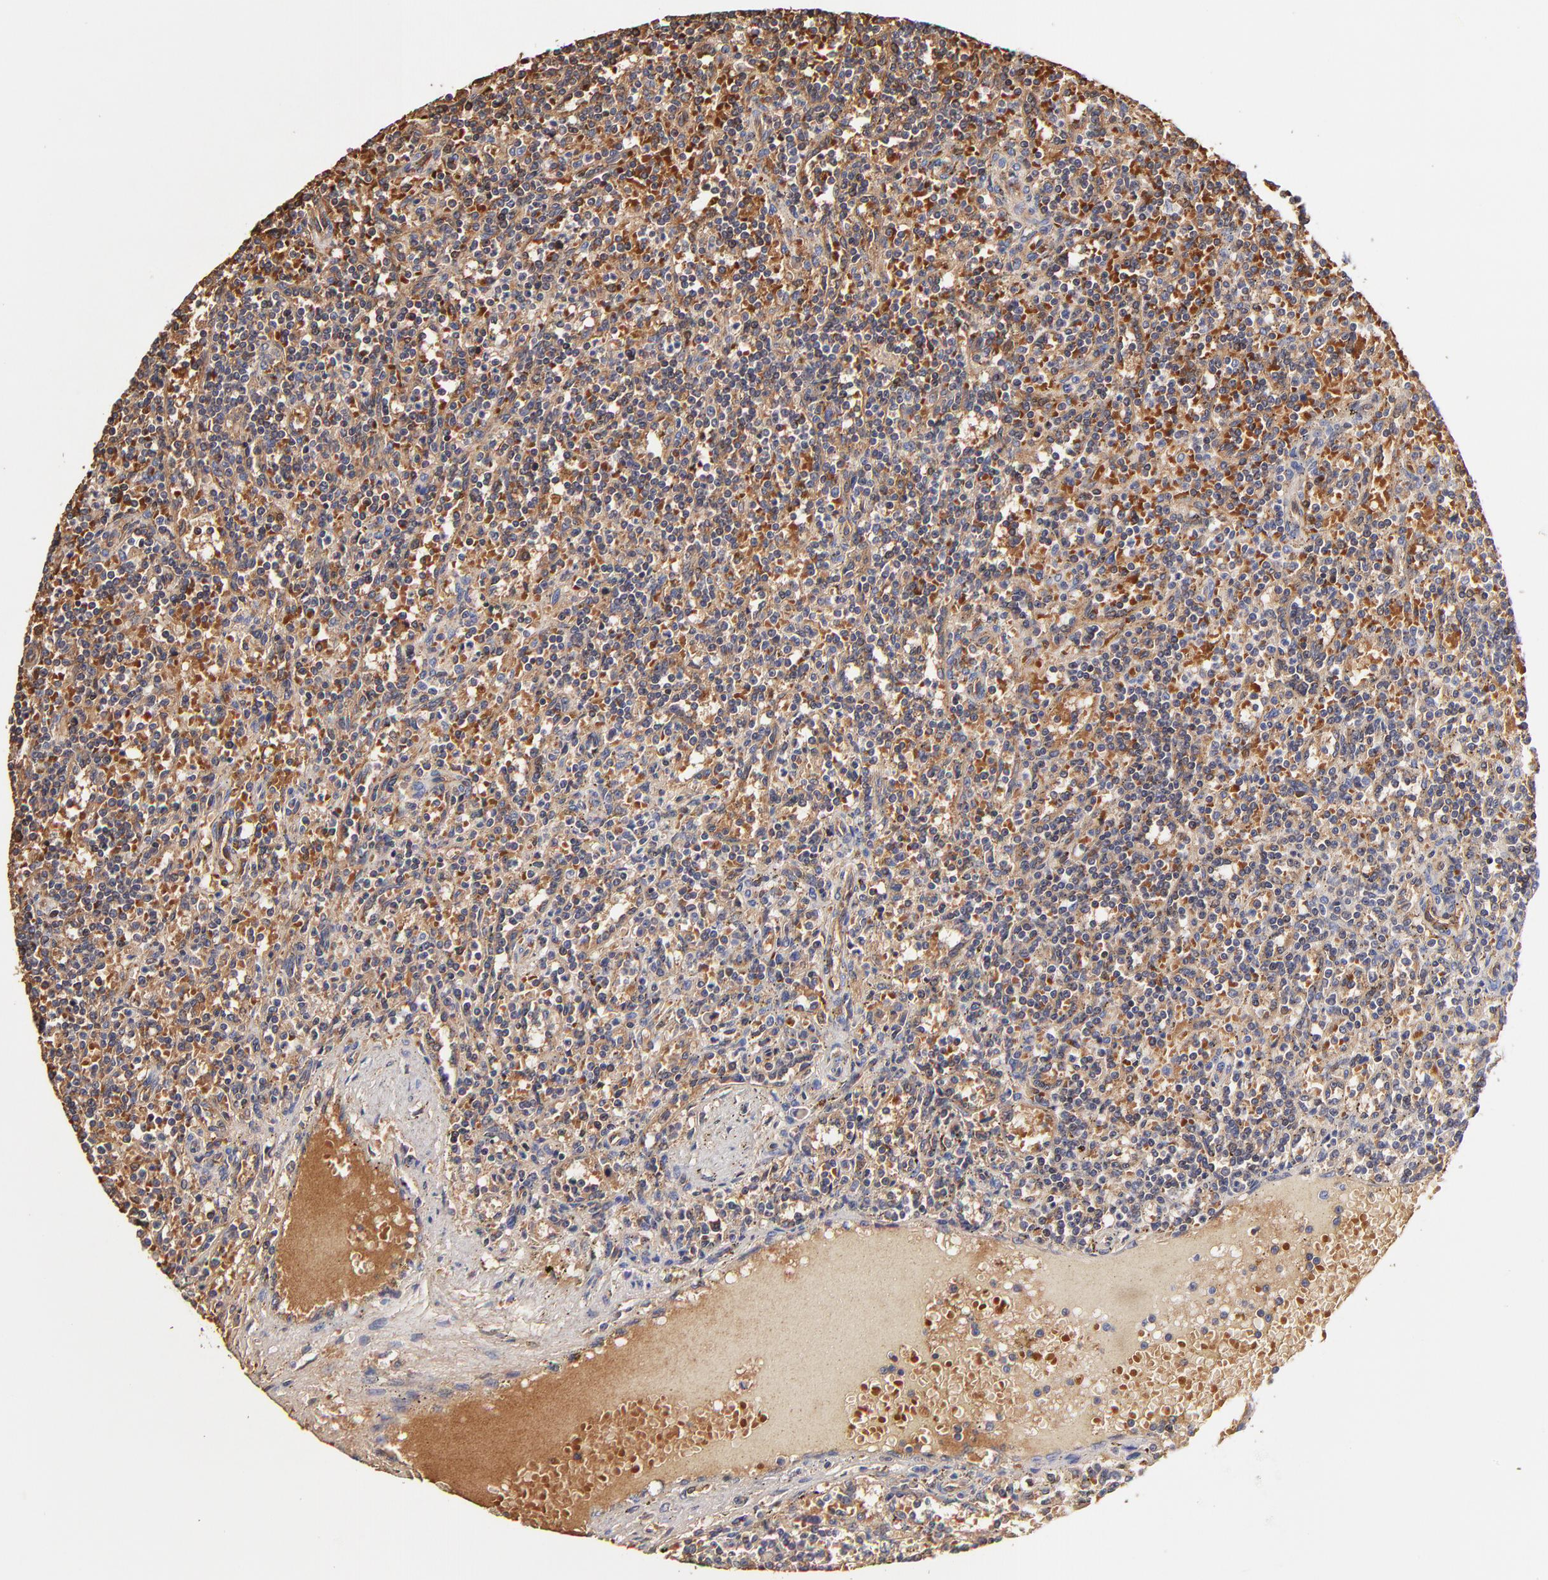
{"staining": {"intensity": "moderate", "quantity": ">75%", "location": "cytoplasmic/membranous"}, "tissue": "lymphoma", "cell_type": "Tumor cells", "image_type": "cancer", "snomed": [{"axis": "morphology", "description": "Malignant lymphoma, non-Hodgkin's type, Low grade"}, {"axis": "topography", "description": "Spleen"}], "caption": "A photomicrograph showing moderate cytoplasmic/membranous positivity in approximately >75% of tumor cells in lymphoma, as visualized by brown immunohistochemical staining.", "gene": "CD2AP", "patient": {"sex": "male", "age": 73}}